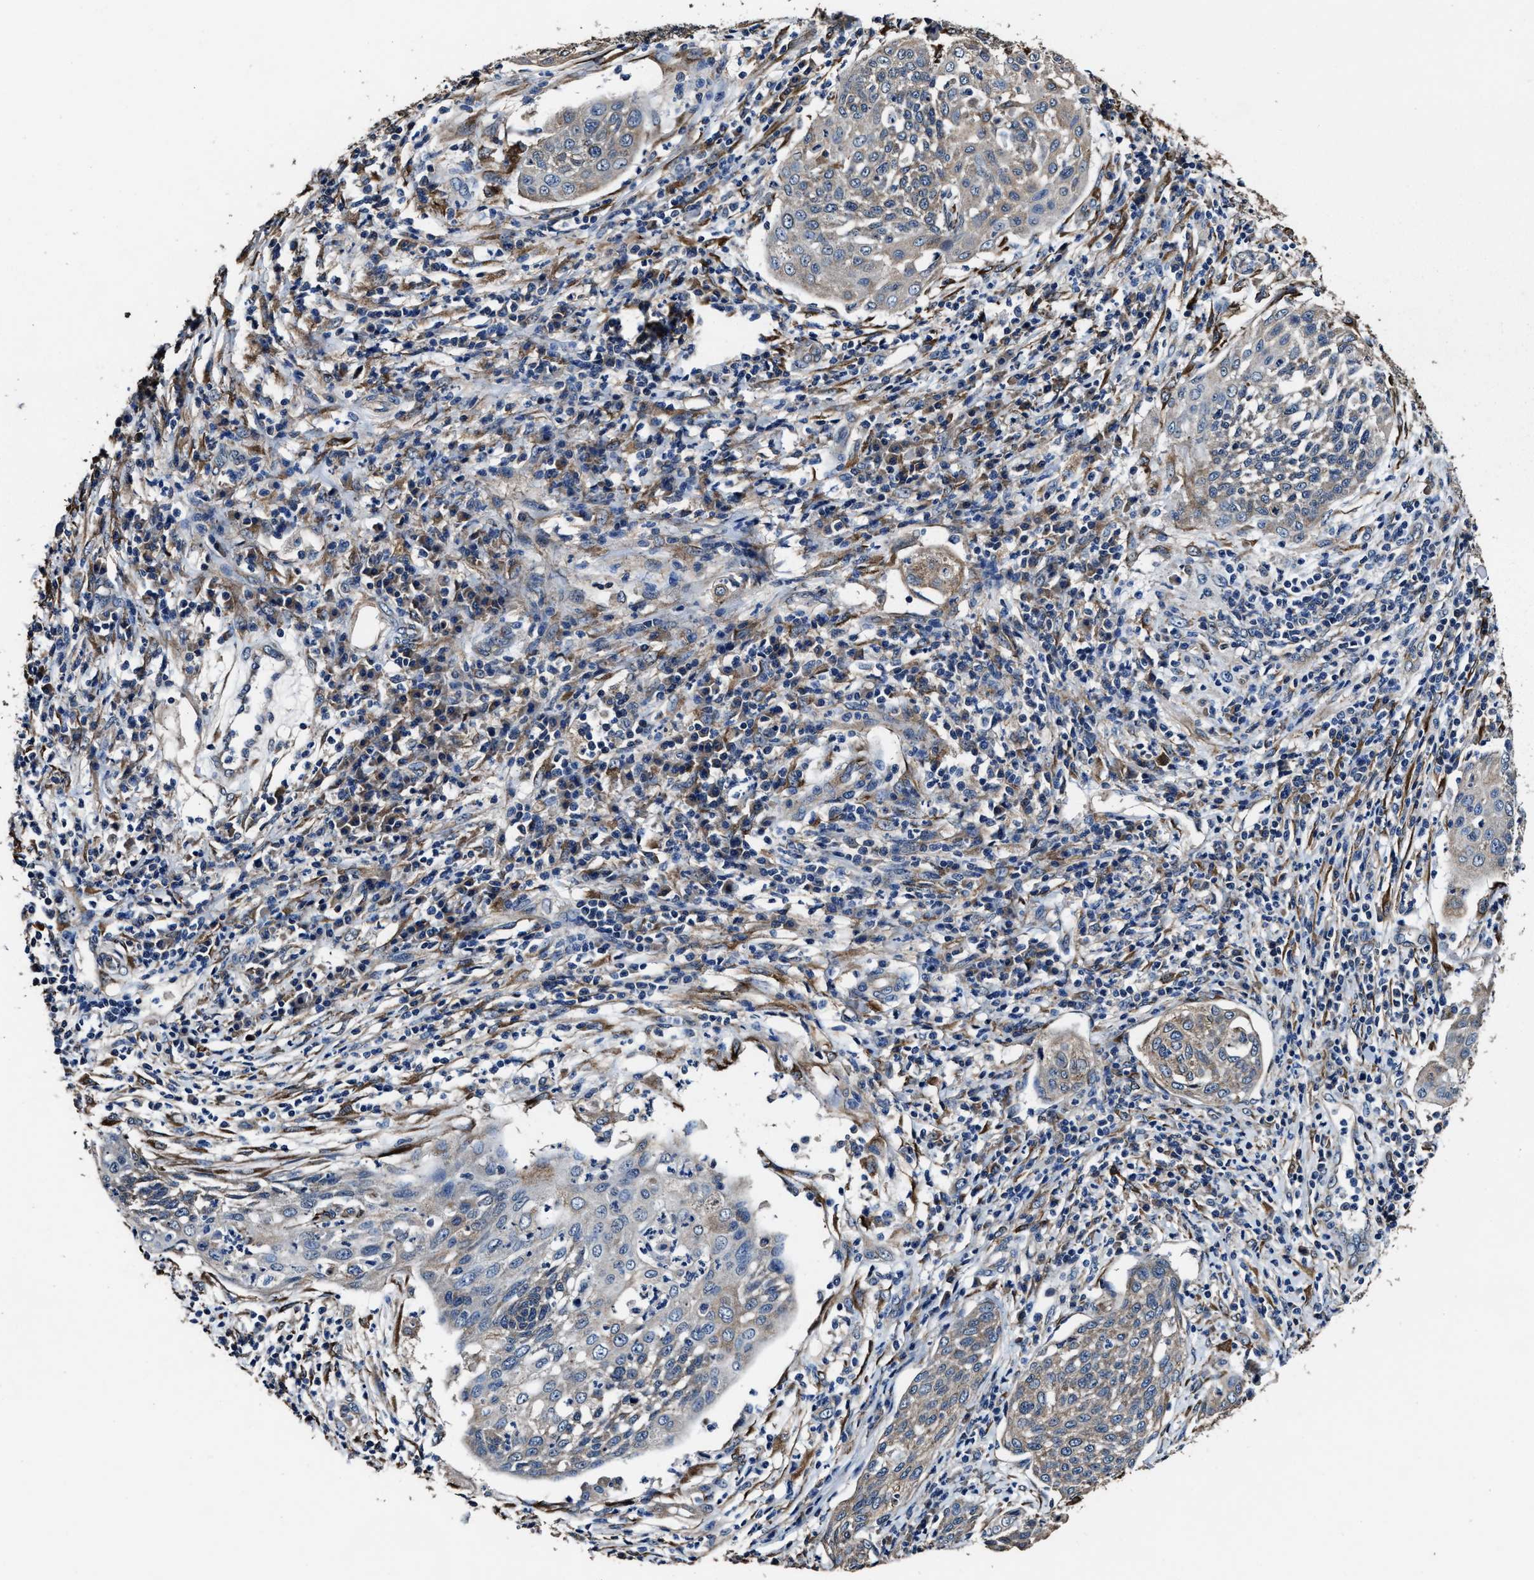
{"staining": {"intensity": "weak", "quantity": "<25%", "location": "cytoplasmic/membranous"}, "tissue": "cervical cancer", "cell_type": "Tumor cells", "image_type": "cancer", "snomed": [{"axis": "morphology", "description": "Squamous cell carcinoma, NOS"}, {"axis": "topography", "description": "Cervix"}], "caption": "Immunohistochemistry histopathology image of neoplastic tissue: cervical cancer stained with DAB (3,3'-diaminobenzidine) demonstrates no significant protein positivity in tumor cells.", "gene": "IDNK", "patient": {"sex": "female", "age": 34}}